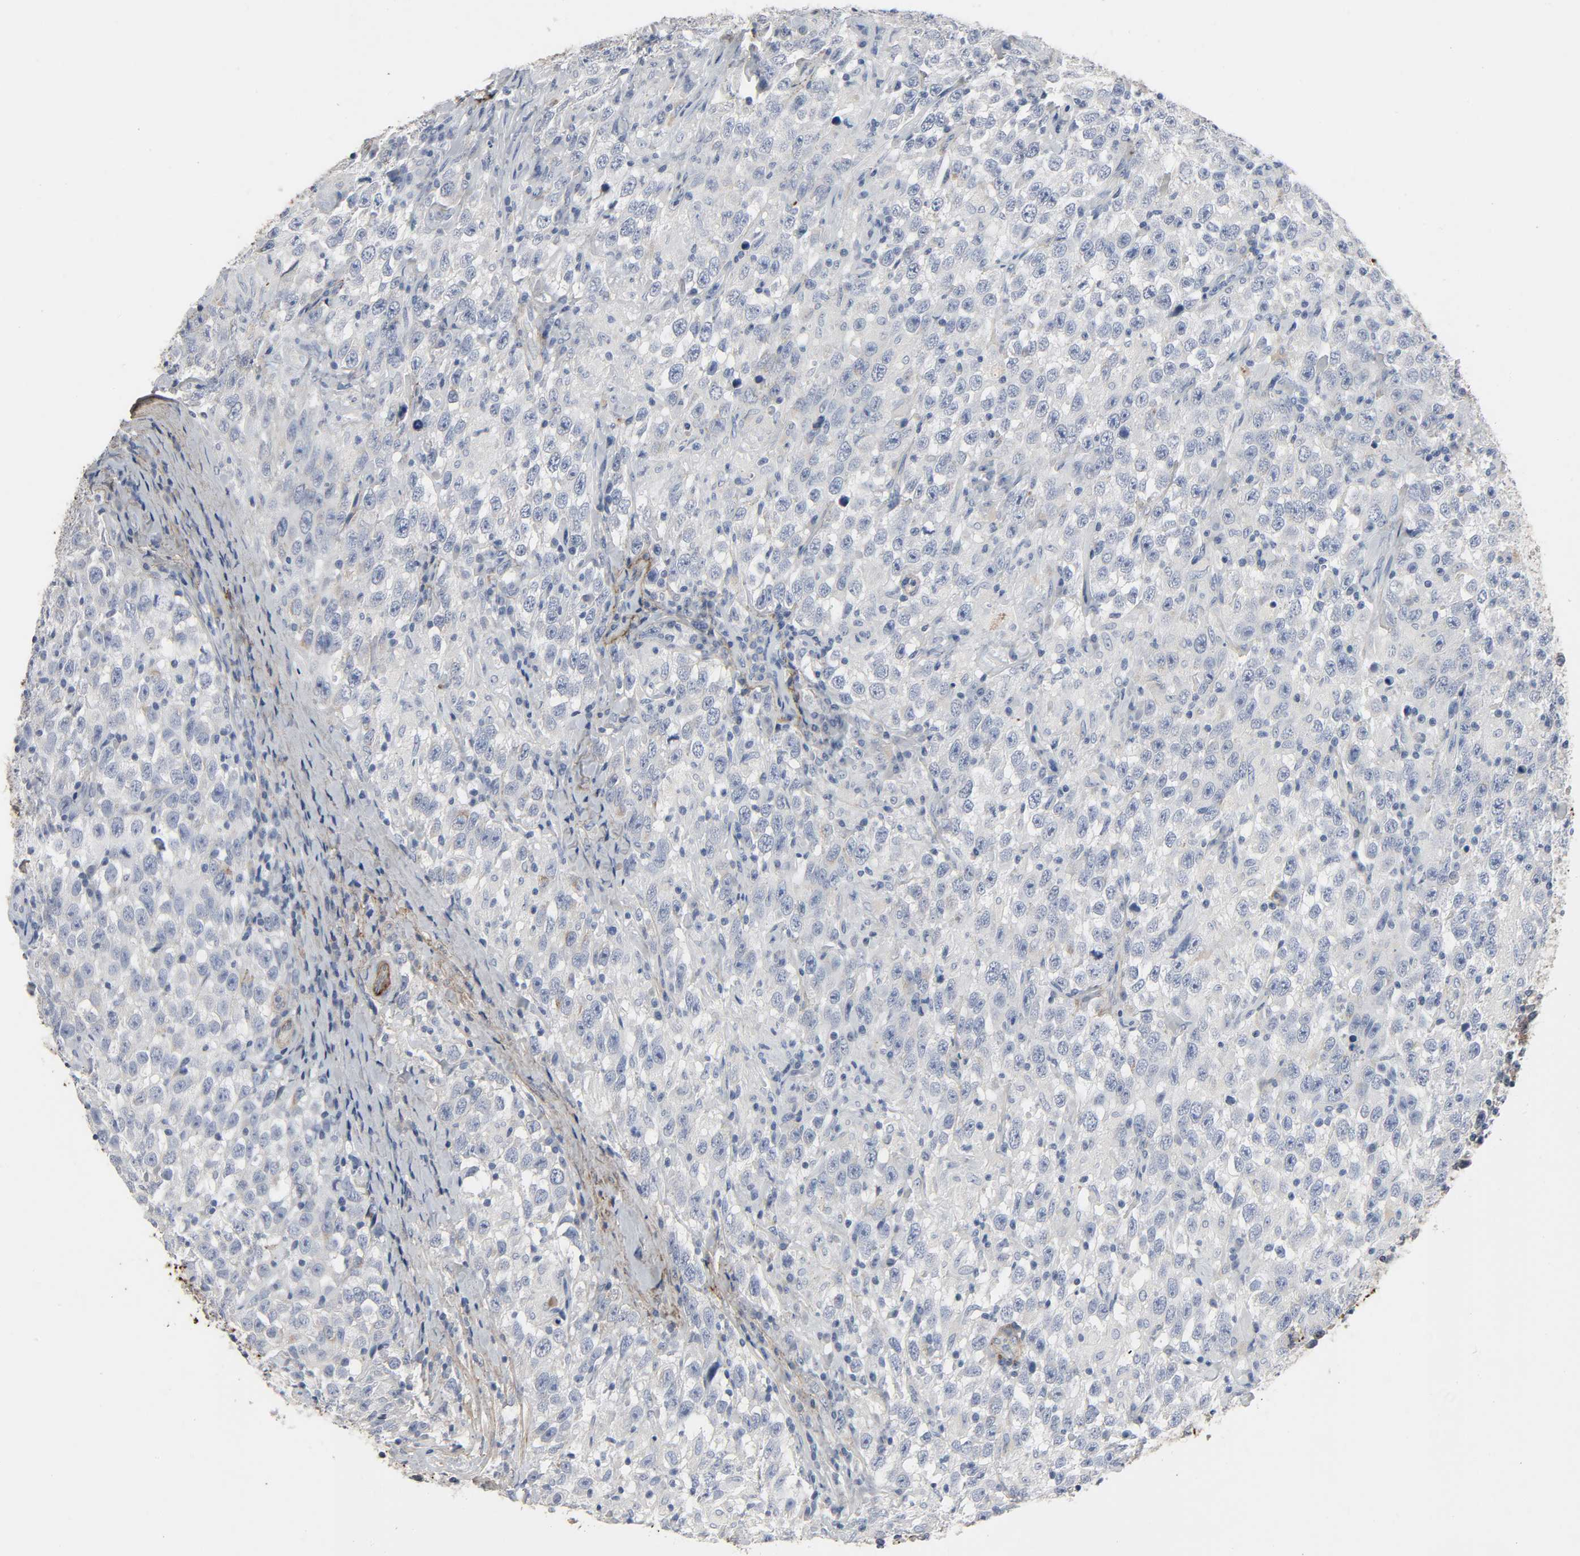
{"staining": {"intensity": "negative", "quantity": "none", "location": "none"}, "tissue": "testis cancer", "cell_type": "Tumor cells", "image_type": "cancer", "snomed": [{"axis": "morphology", "description": "Seminoma, NOS"}, {"axis": "topography", "description": "Testis"}], "caption": "Photomicrograph shows no protein staining in tumor cells of testis cancer tissue.", "gene": "FBLN5", "patient": {"sex": "male", "age": 41}}